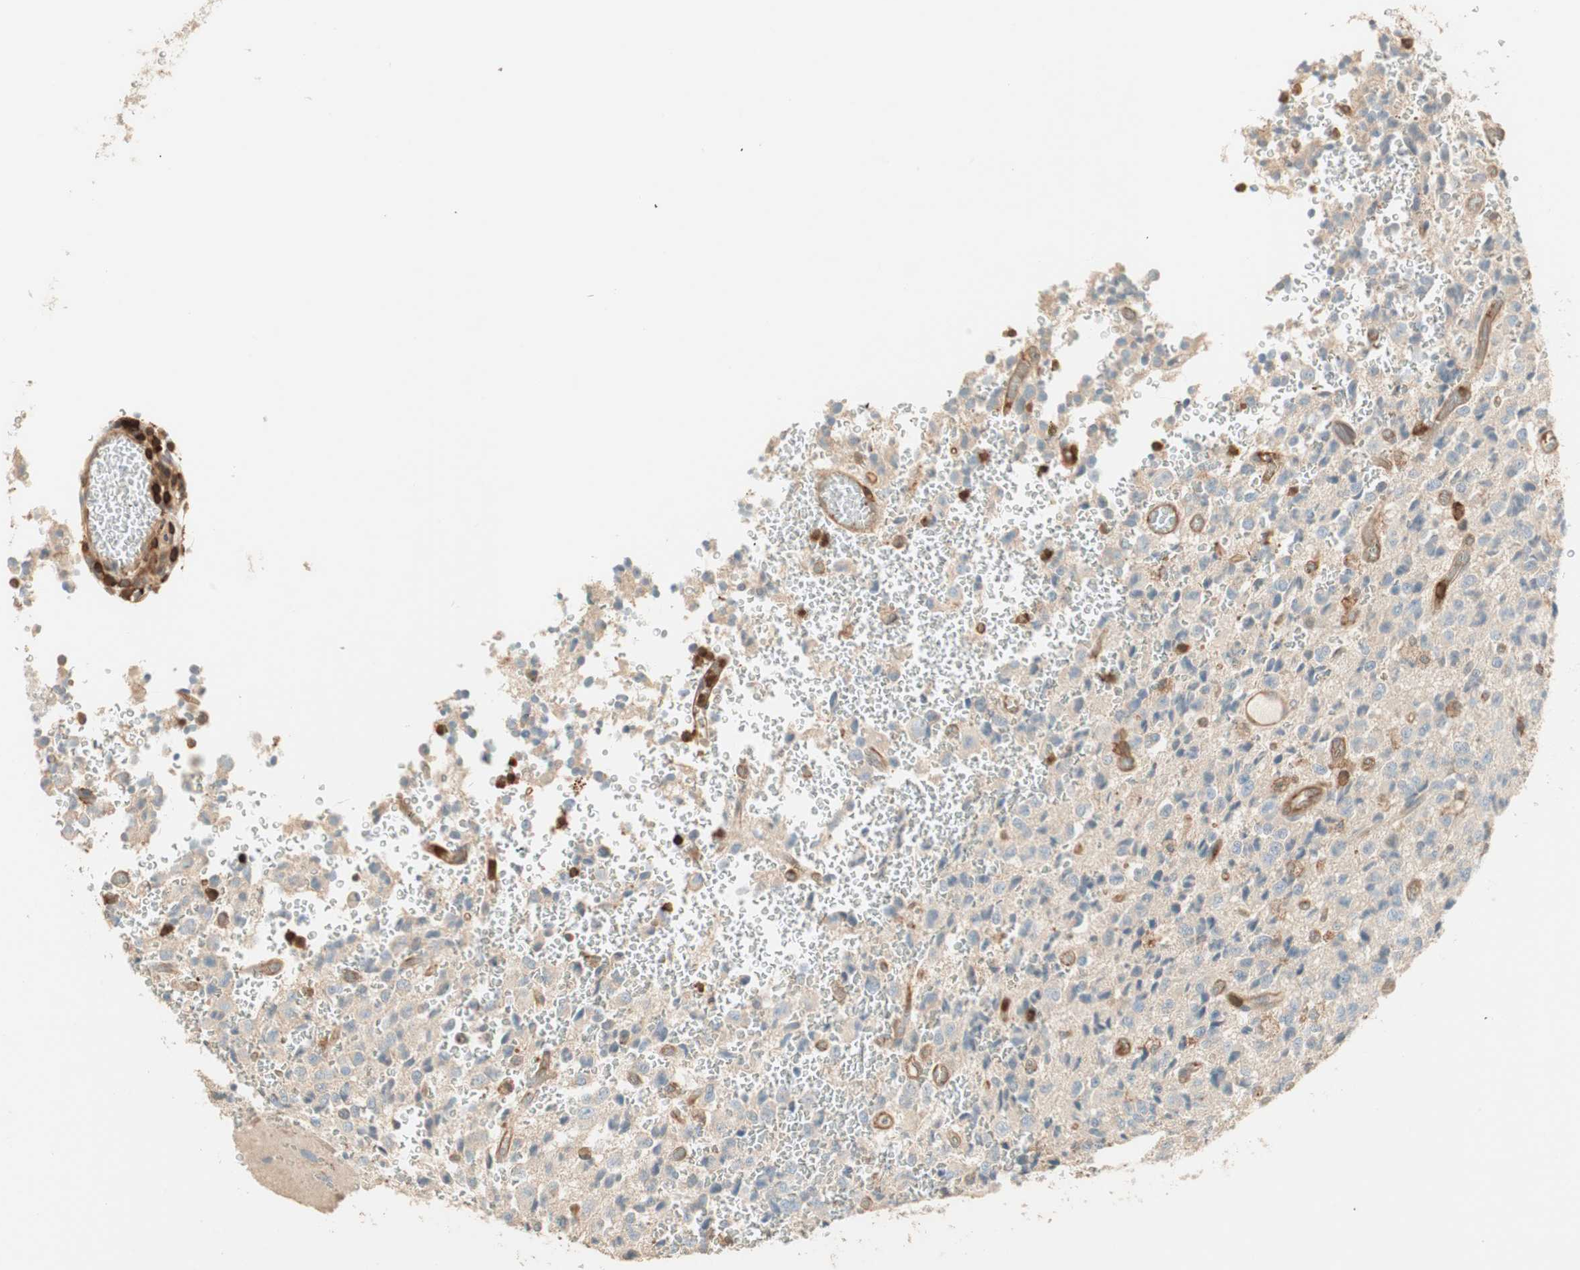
{"staining": {"intensity": "negative", "quantity": "none", "location": "none"}, "tissue": "glioma", "cell_type": "Tumor cells", "image_type": "cancer", "snomed": [{"axis": "morphology", "description": "Glioma, malignant, High grade"}, {"axis": "topography", "description": "pancreas cauda"}], "caption": "A micrograph of malignant high-grade glioma stained for a protein exhibits no brown staining in tumor cells. (Stains: DAB (3,3'-diaminobenzidine) immunohistochemistry (IHC) with hematoxylin counter stain, Microscopy: brightfield microscopy at high magnification).", "gene": "CRLF3", "patient": {"sex": "male", "age": 60}}